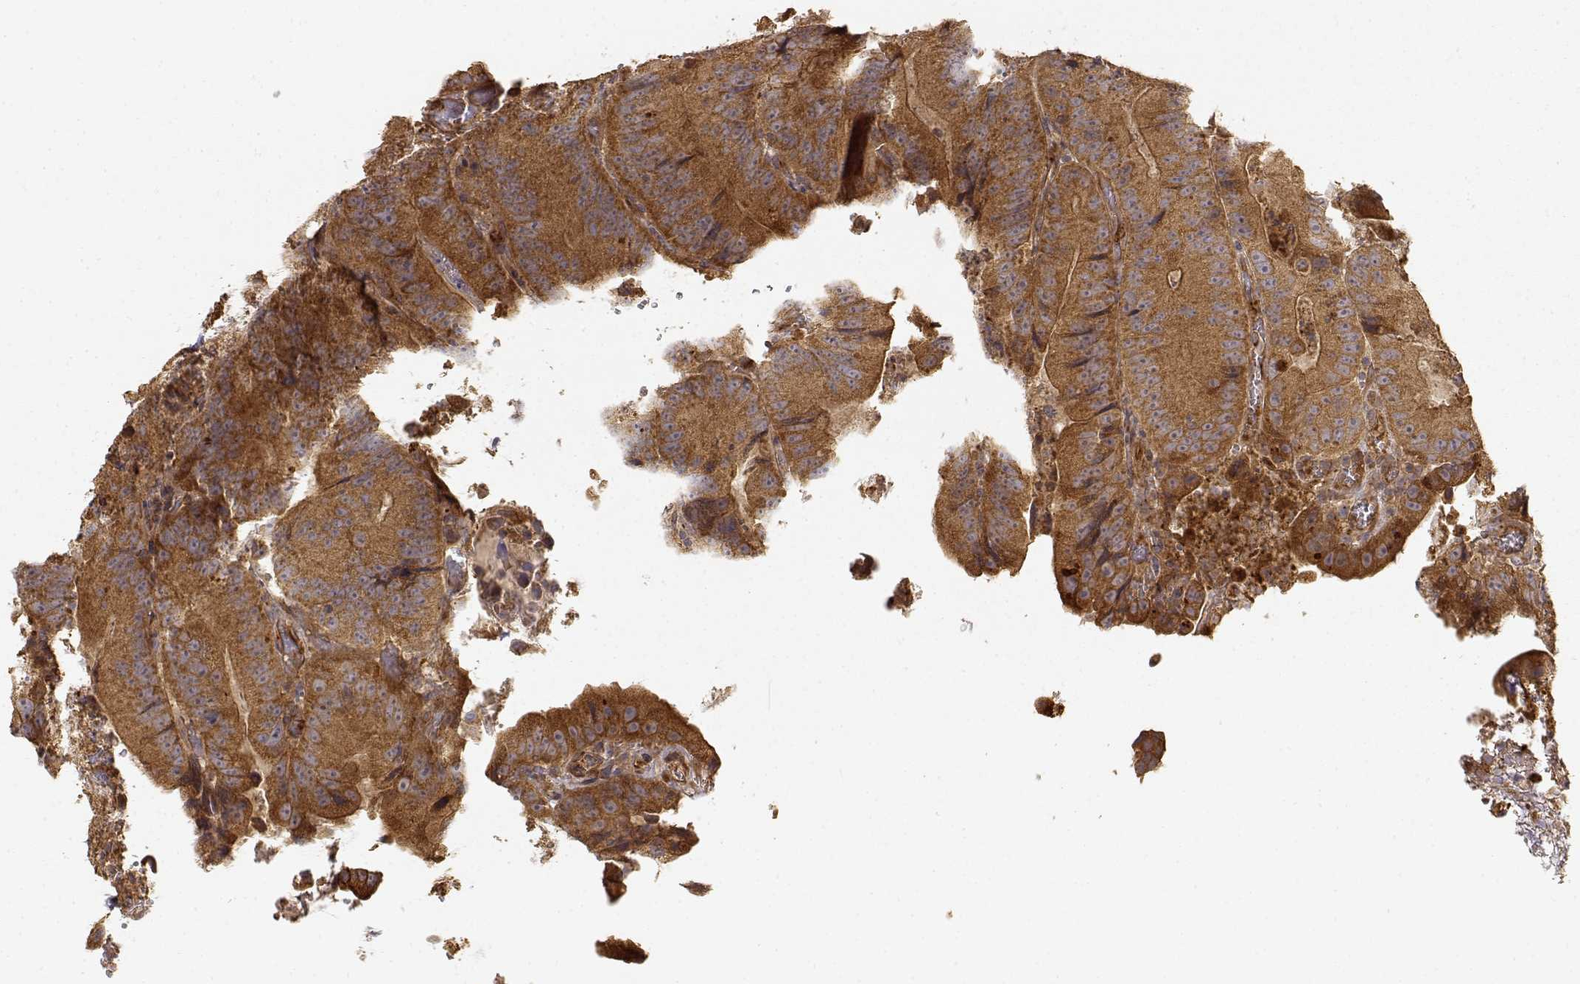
{"staining": {"intensity": "strong", "quantity": ">75%", "location": "cytoplasmic/membranous"}, "tissue": "colorectal cancer", "cell_type": "Tumor cells", "image_type": "cancer", "snomed": [{"axis": "morphology", "description": "Adenocarcinoma, NOS"}, {"axis": "topography", "description": "Colon"}], "caption": "High-magnification brightfield microscopy of colorectal adenocarcinoma stained with DAB (3,3'-diaminobenzidine) (brown) and counterstained with hematoxylin (blue). tumor cells exhibit strong cytoplasmic/membranous expression is seen in approximately>75% of cells.", "gene": "CDK5RAP2", "patient": {"sex": "female", "age": 86}}